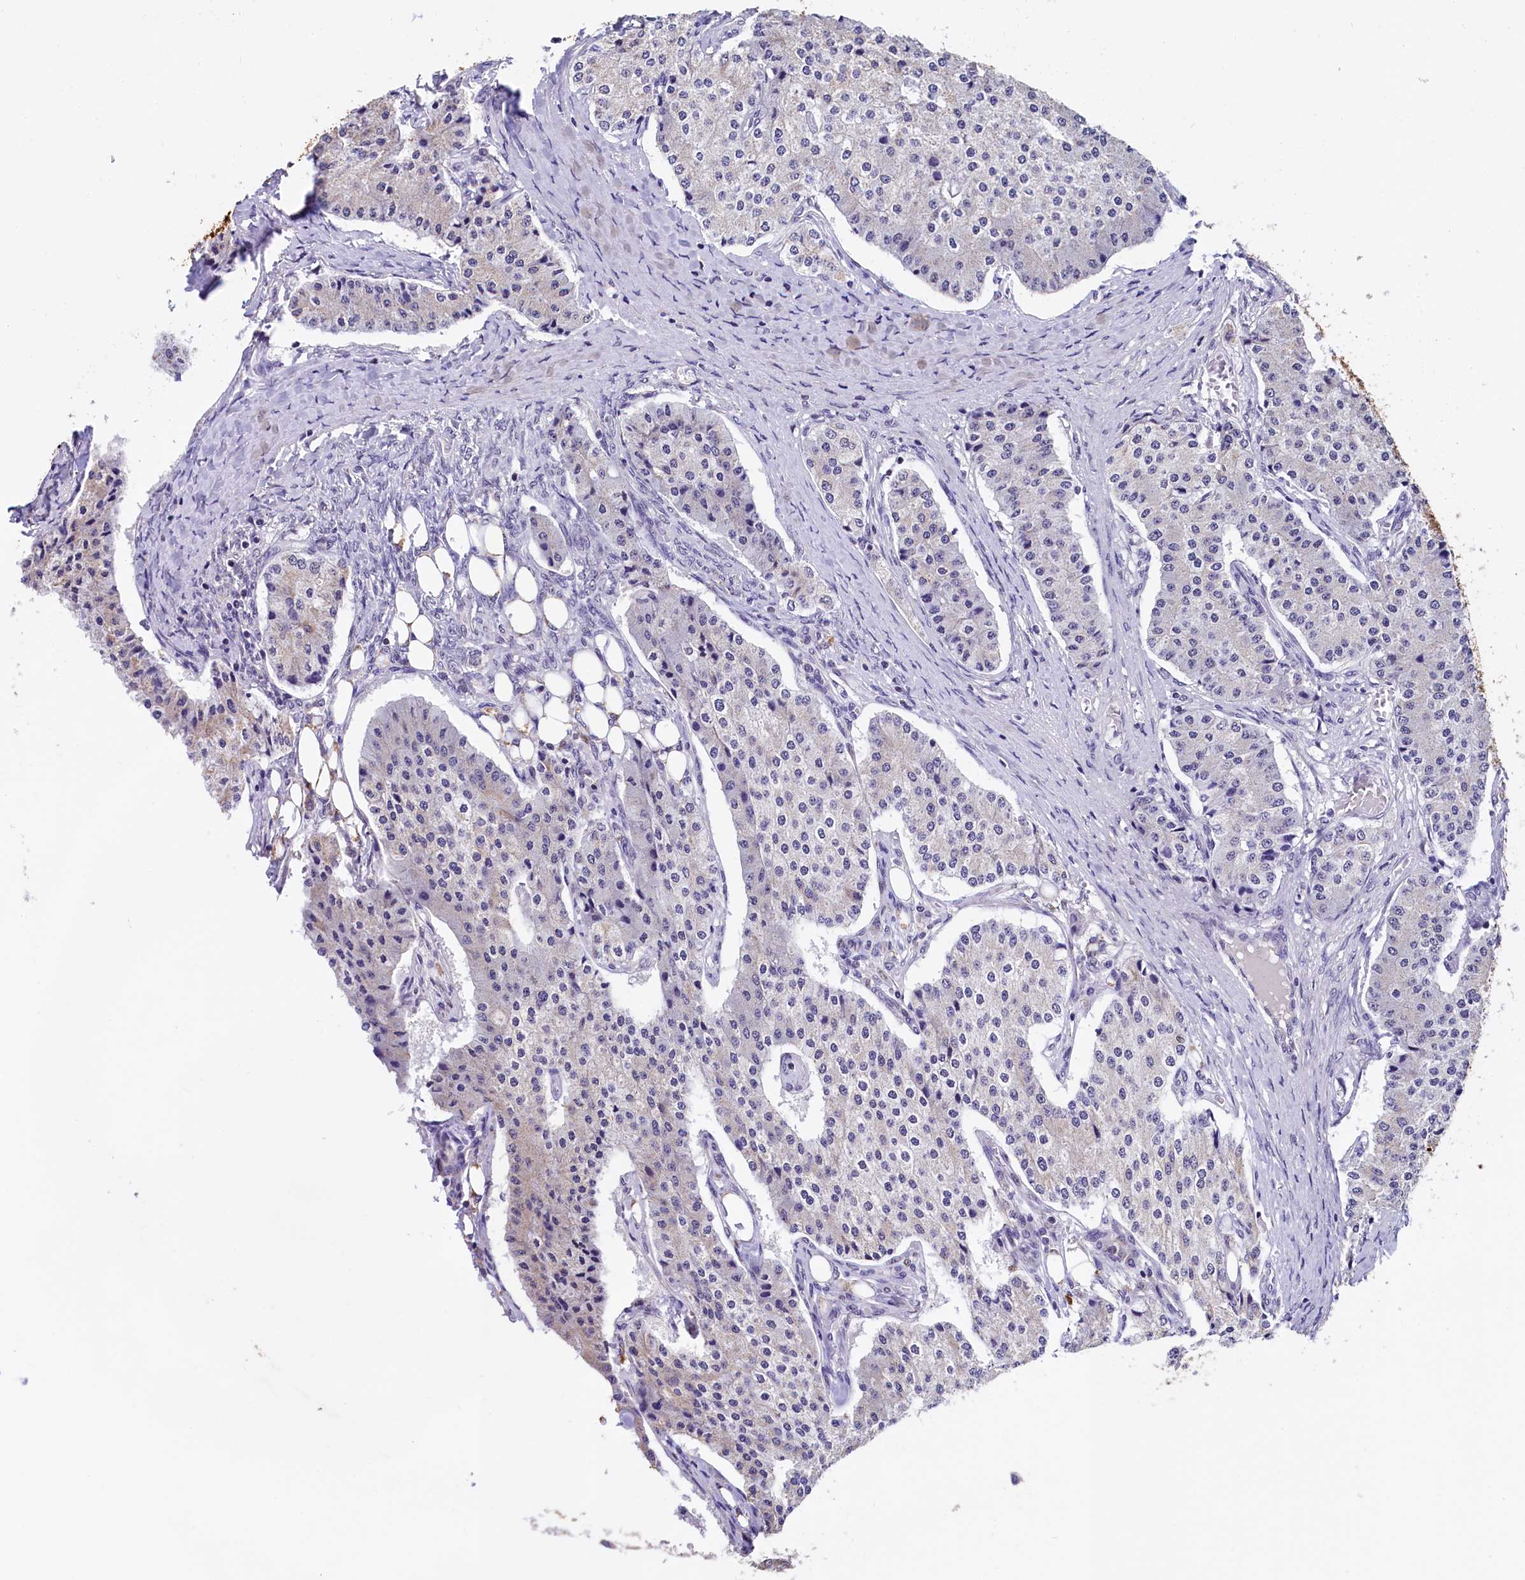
{"staining": {"intensity": "negative", "quantity": "none", "location": "none"}, "tissue": "carcinoid", "cell_type": "Tumor cells", "image_type": "cancer", "snomed": [{"axis": "morphology", "description": "Carcinoid, malignant, NOS"}, {"axis": "topography", "description": "Colon"}], "caption": "DAB (3,3'-diaminobenzidine) immunohistochemical staining of human malignant carcinoid displays no significant staining in tumor cells.", "gene": "HECTD4", "patient": {"sex": "female", "age": 52}}